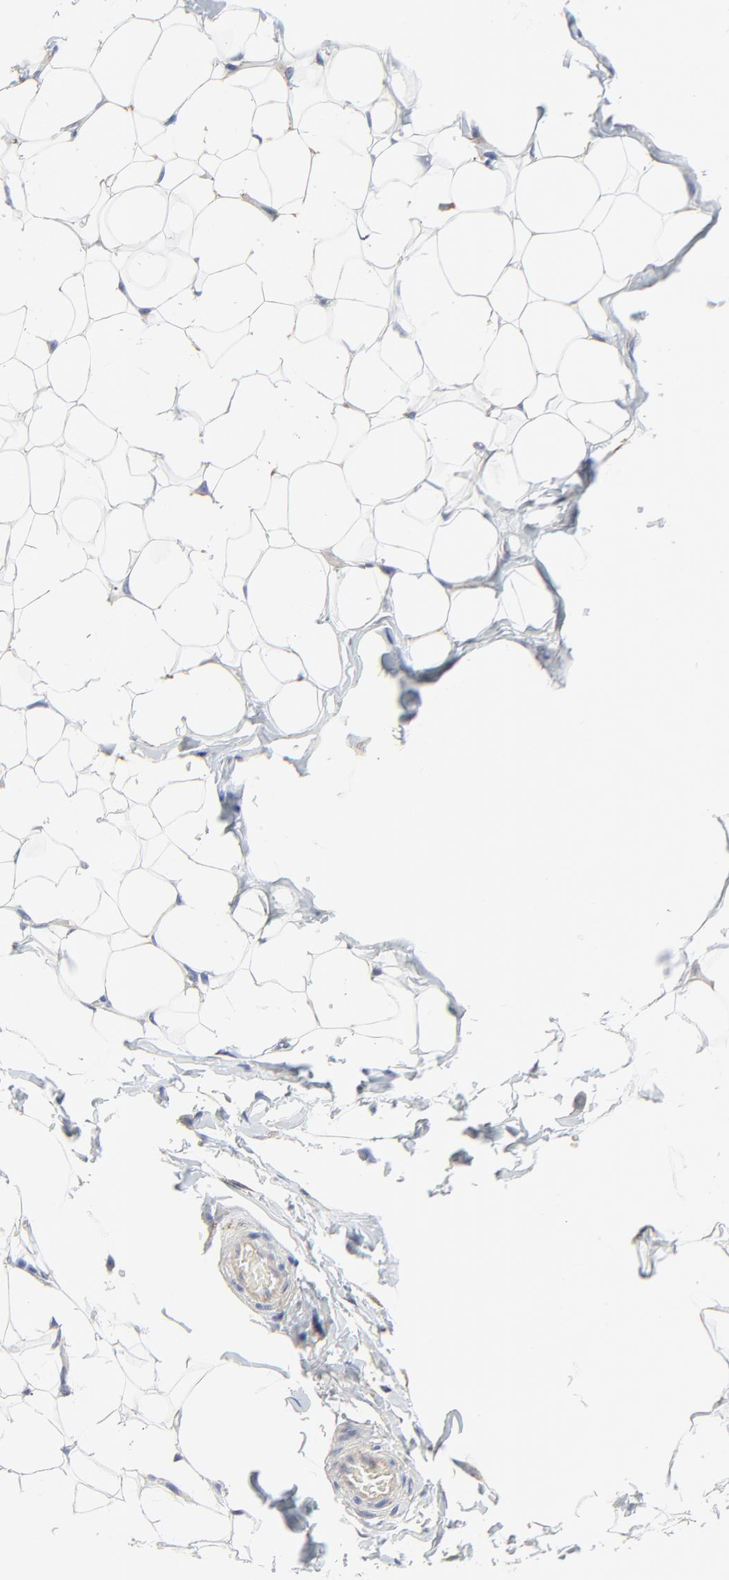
{"staining": {"intensity": "negative", "quantity": "none", "location": "none"}, "tissue": "adipose tissue", "cell_type": "Adipocytes", "image_type": "normal", "snomed": [{"axis": "morphology", "description": "Normal tissue, NOS"}, {"axis": "topography", "description": "Soft tissue"}], "caption": "Benign adipose tissue was stained to show a protein in brown. There is no significant positivity in adipocytes. (DAB (3,3'-diaminobenzidine) immunohistochemistry (IHC) with hematoxylin counter stain).", "gene": "NXF3", "patient": {"sex": "male", "age": 26}}